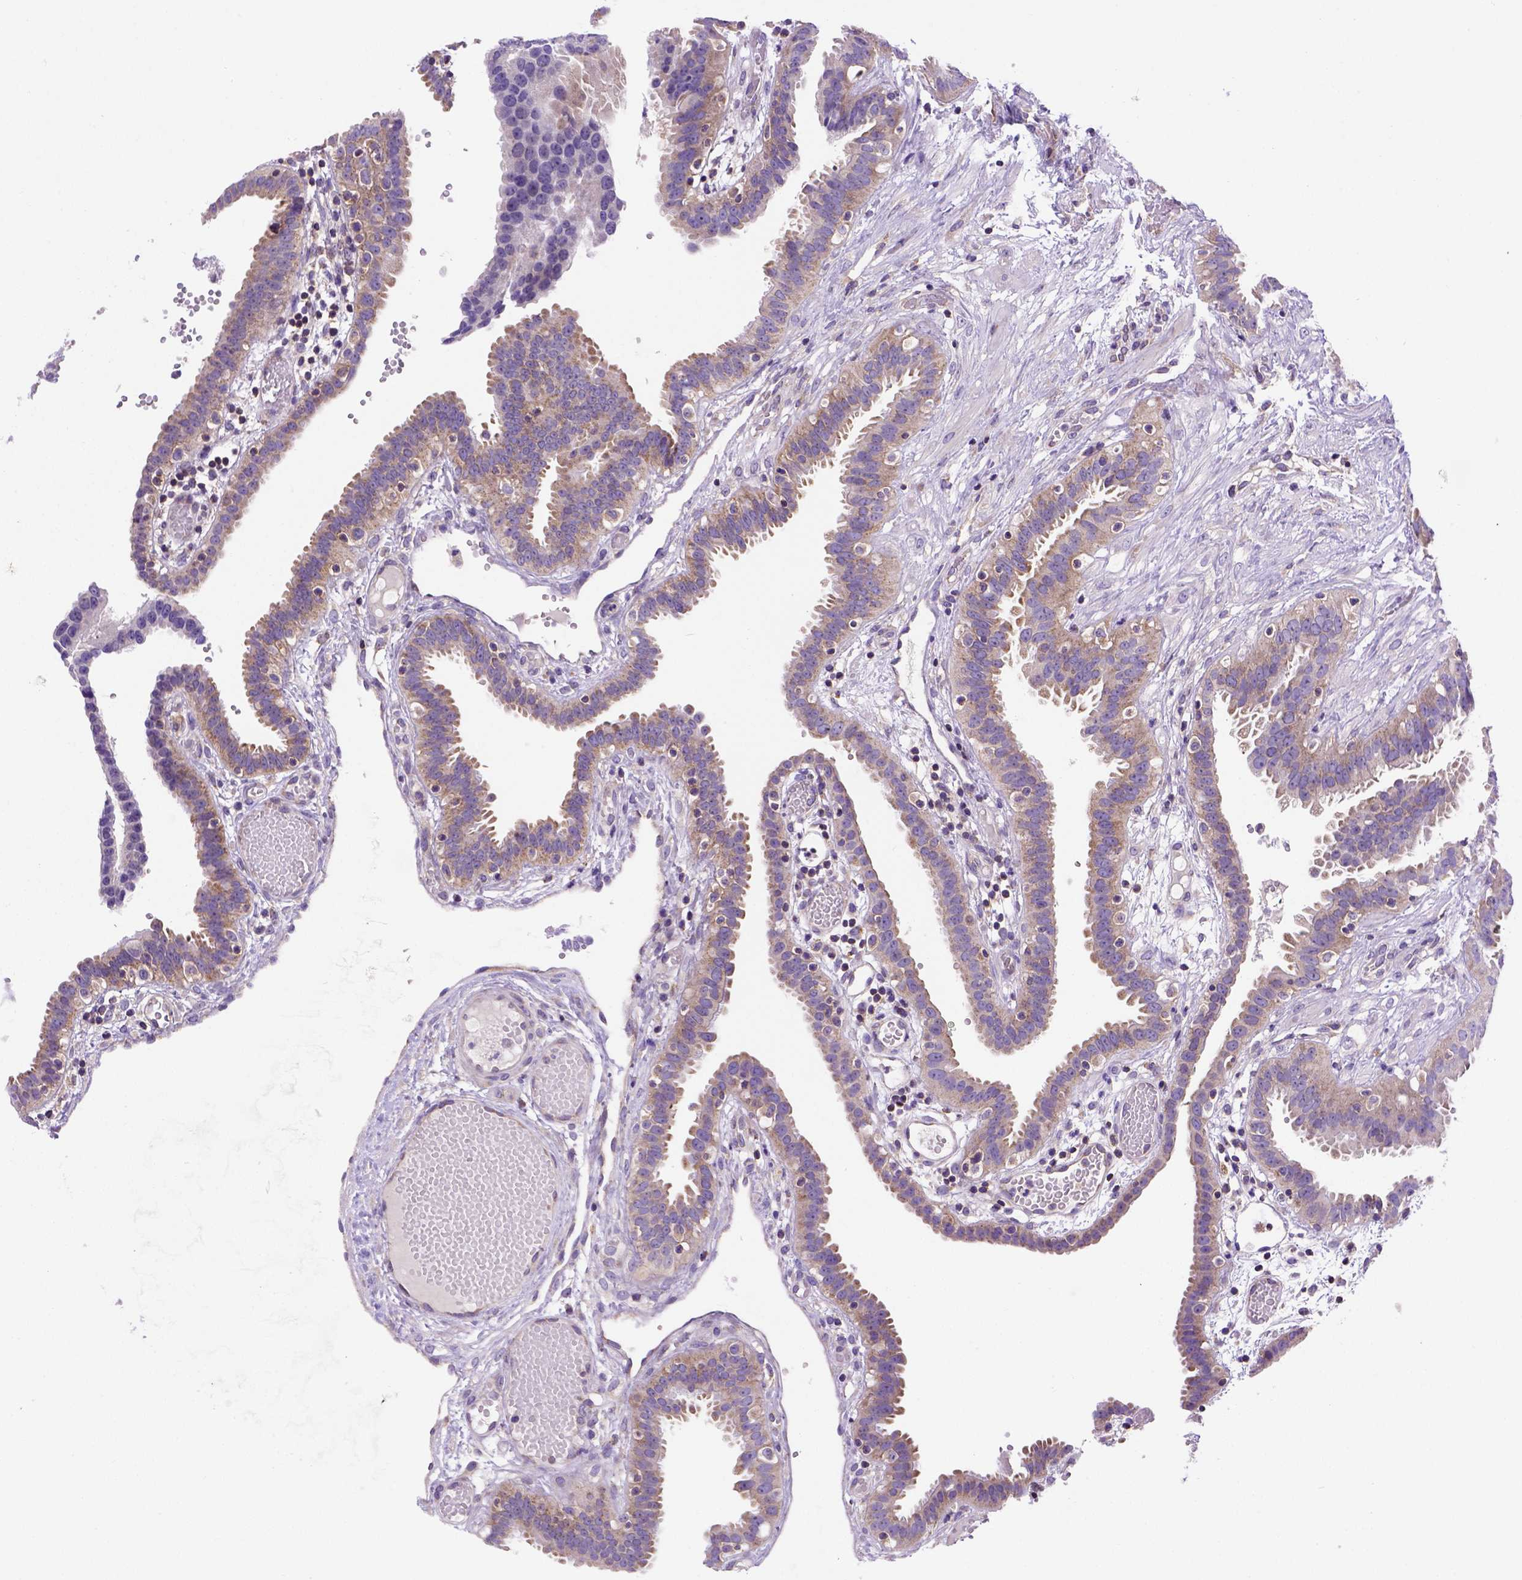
{"staining": {"intensity": "moderate", "quantity": "25%-75%", "location": "cytoplasmic/membranous"}, "tissue": "fallopian tube", "cell_type": "Glandular cells", "image_type": "normal", "snomed": [{"axis": "morphology", "description": "Normal tissue, NOS"}, {"axis": "topography", "description": "Fallopian tube"}], "caption": "Immunohistochemistry micrograph of benign fallopian tube: human fallopian tube stained using IHC displays medium levels of moderate protein expression localized specifically in the cytoplasmic/membranous of glandular cells, appearing as a cytoplasmic/membranous brown color.", "gene": "FOXI1", "patient": {"sex": "female", "age": 37}}